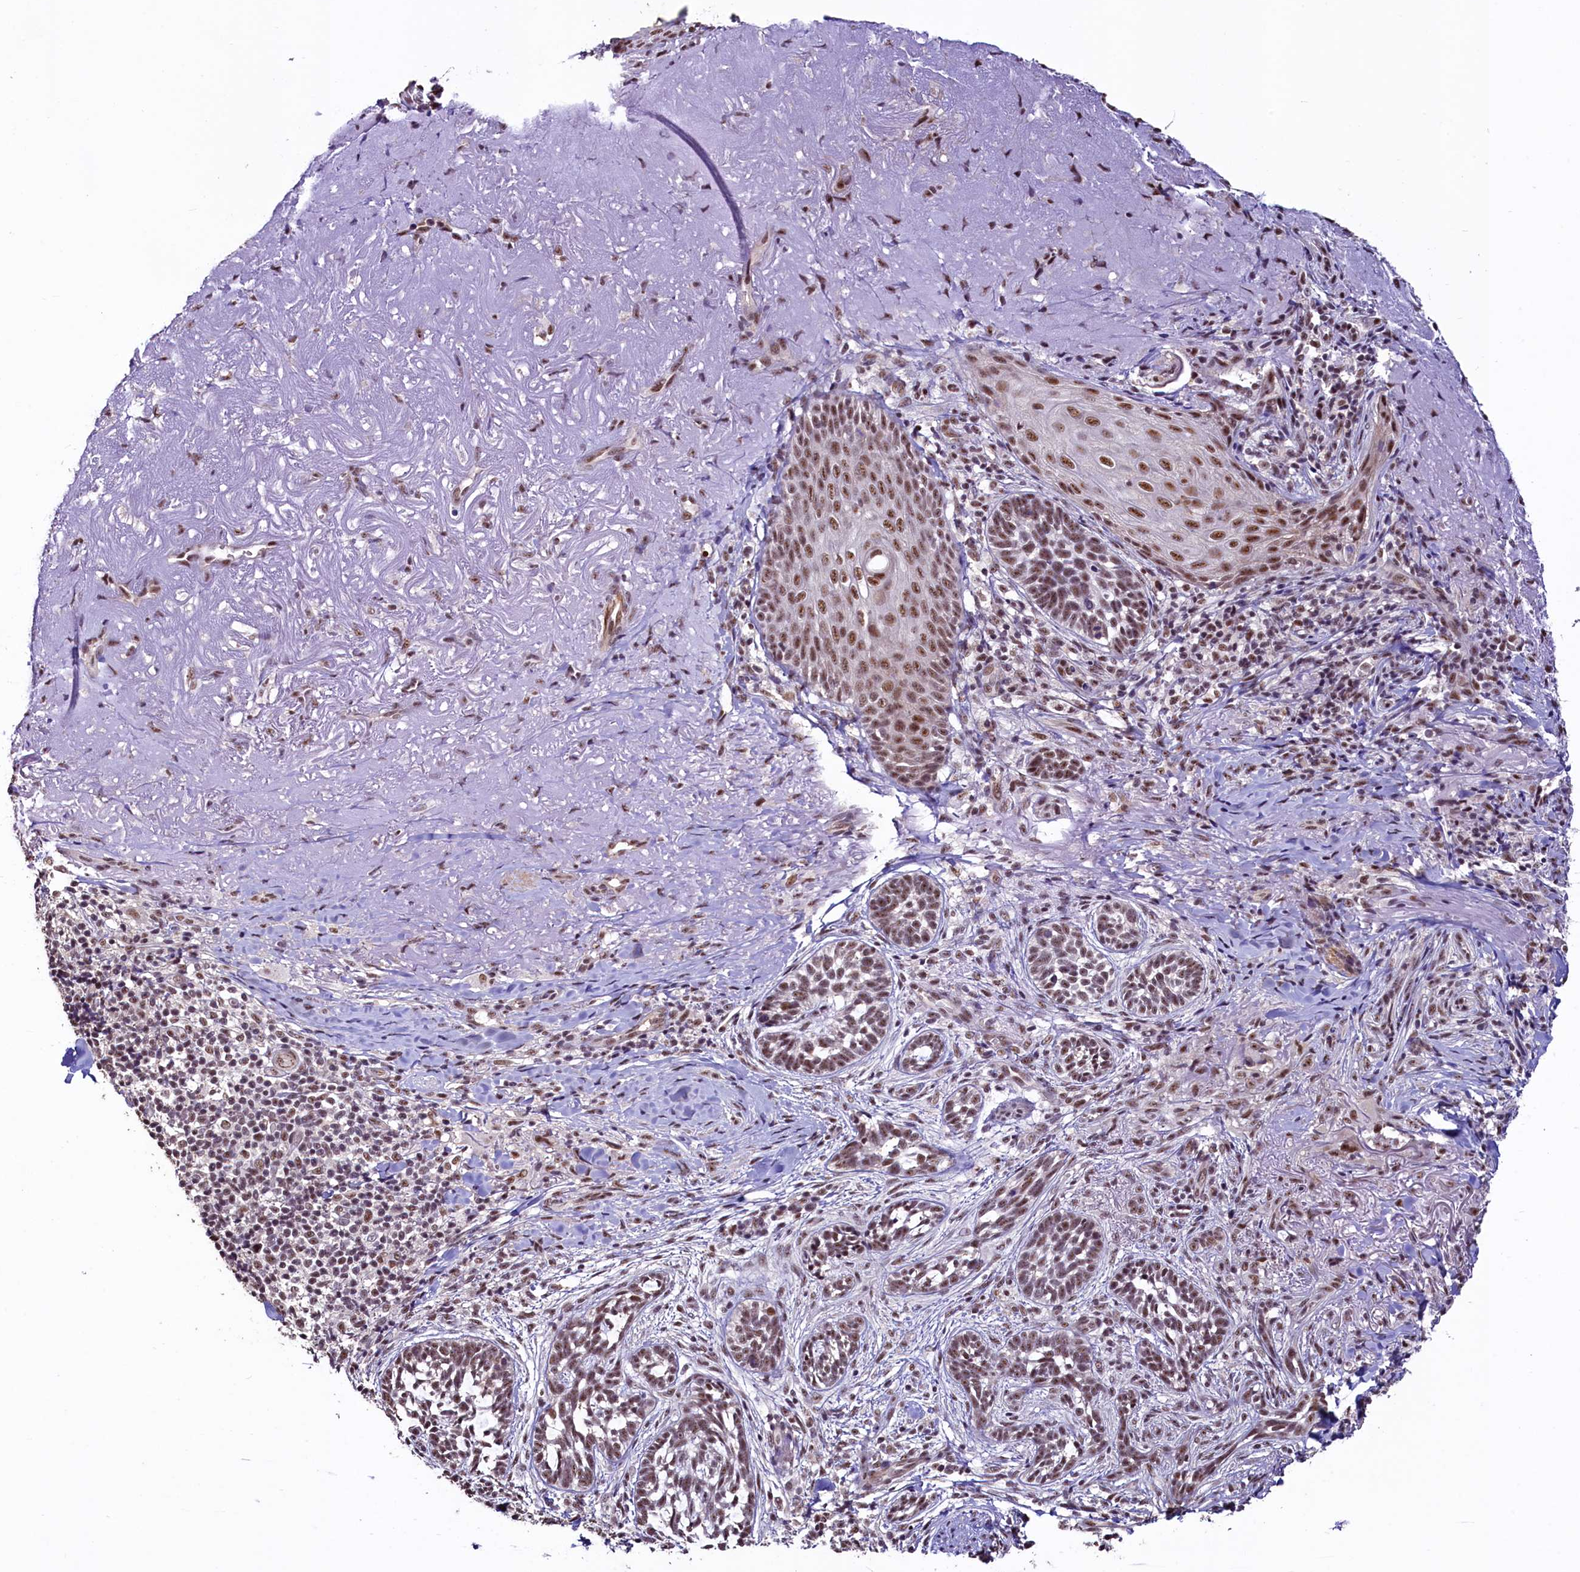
{"staining": {"intensity": "moderate", "quantity": ">75%", "location": "nuclear"}, "tissue": "skin cancer", "cell_type": "Tumor cells", "image_type": "cancer", "snomed": [{"axis": "morphology", "description": "Basal cell carcinoma"}, {"axis": "topography", "description": "Skin"}], "caption": "This photomicrograph reveals immunohistochemistry staining of human basal cell carcinoma (skin), with medium moderate nuclear expression in approximately >75% of tumor cells.", "gene": "SFSWAP", "patient": {"sex": "male", "age": 71}}